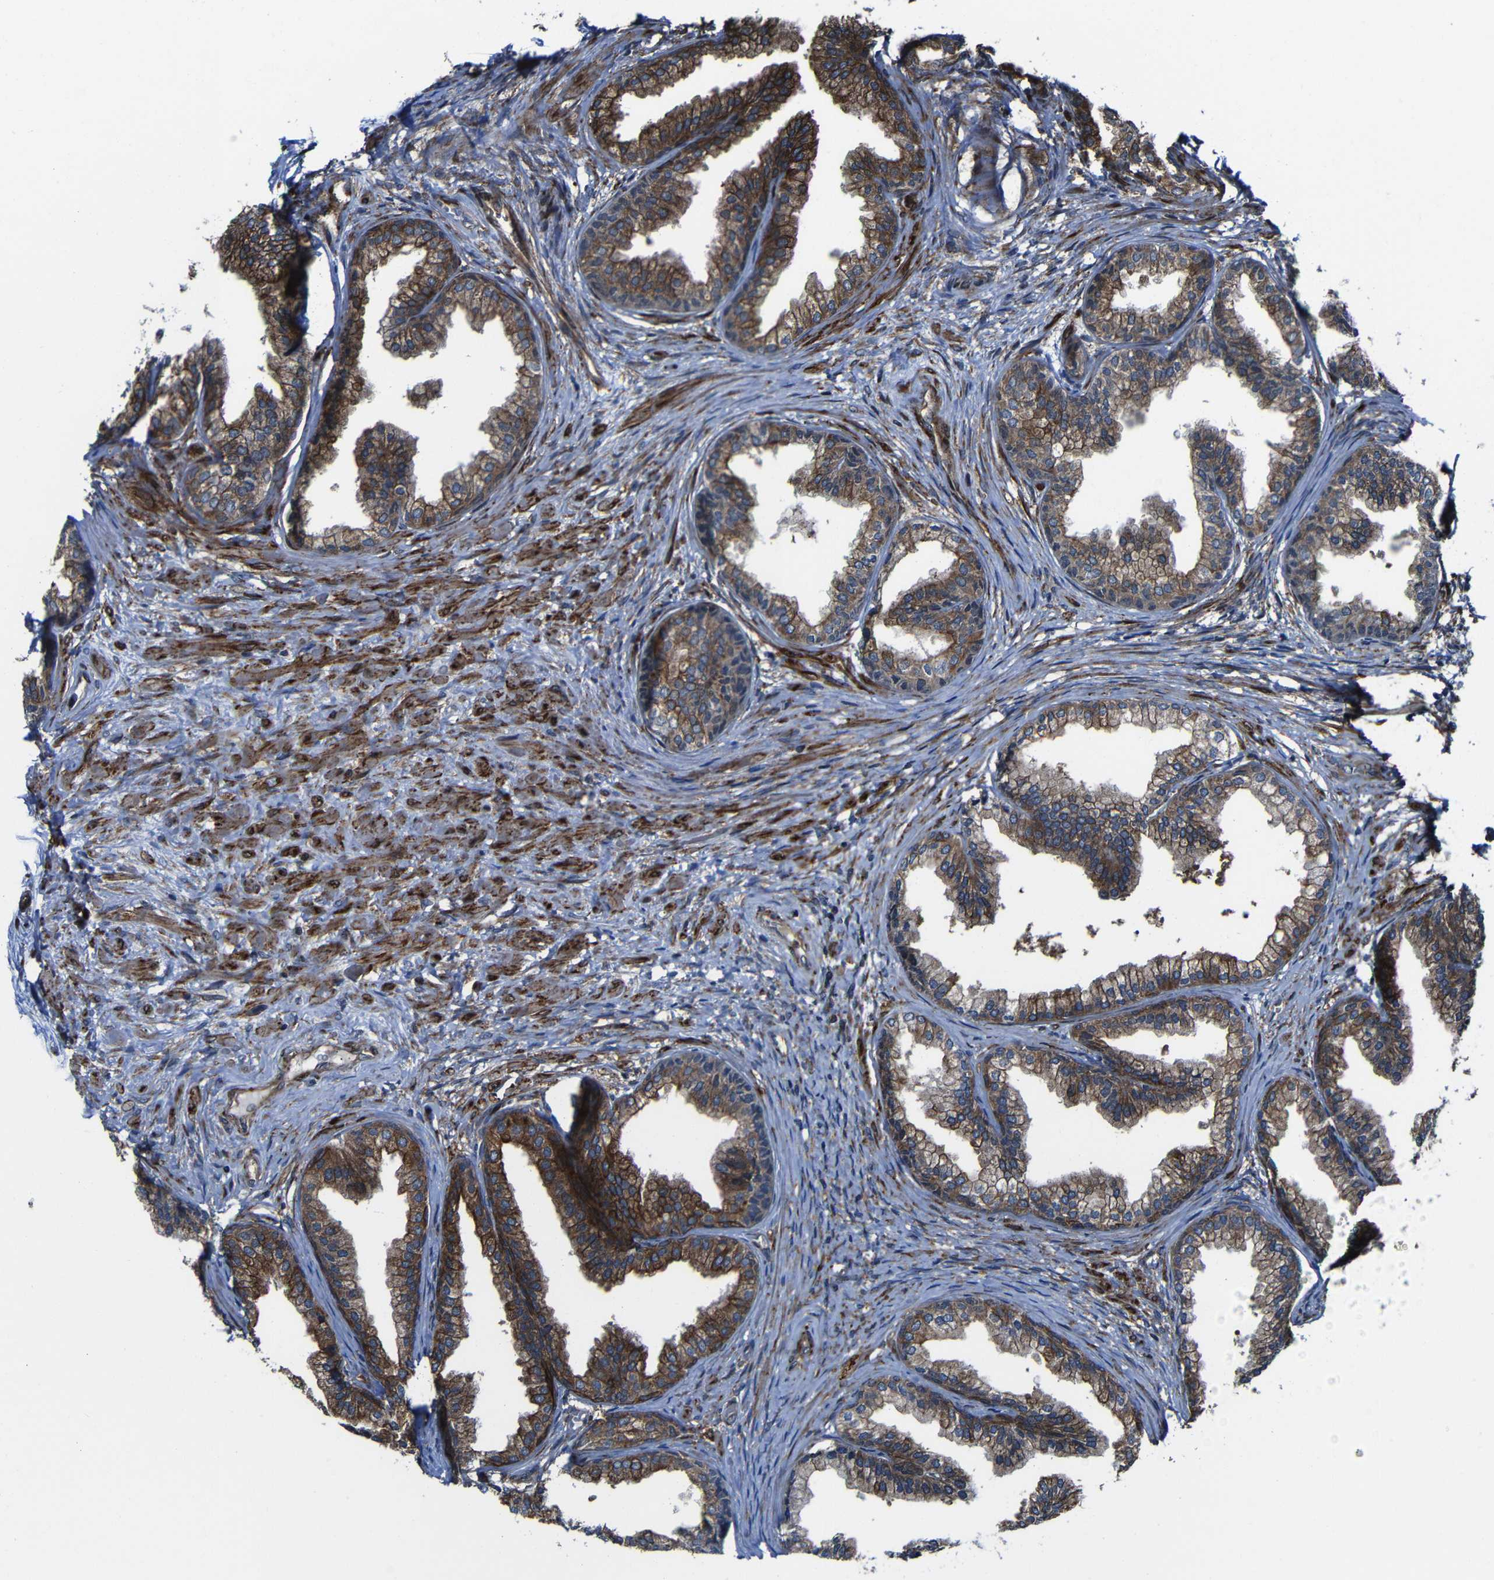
{"staining": {"intensity": "moderate", "quantity": ">75%", "location": "cytoplasmic/membranous"}, "tissue": "prostate", "cell_type": "Glandular cells", "image_type": "normal", "snomed": [{"axis": "morphology", "description": "Normal tissue, NOS"}, {"axis": "topography", "description": "Prostate"}], "caption": "Human prostate stained with a brown dye demonstrates moderate cytoplasmic/membranous positive expression in about >75% of glandular cells.", "gene": "KIAA0513", "patient": {"sex": "male", "age": 76}}